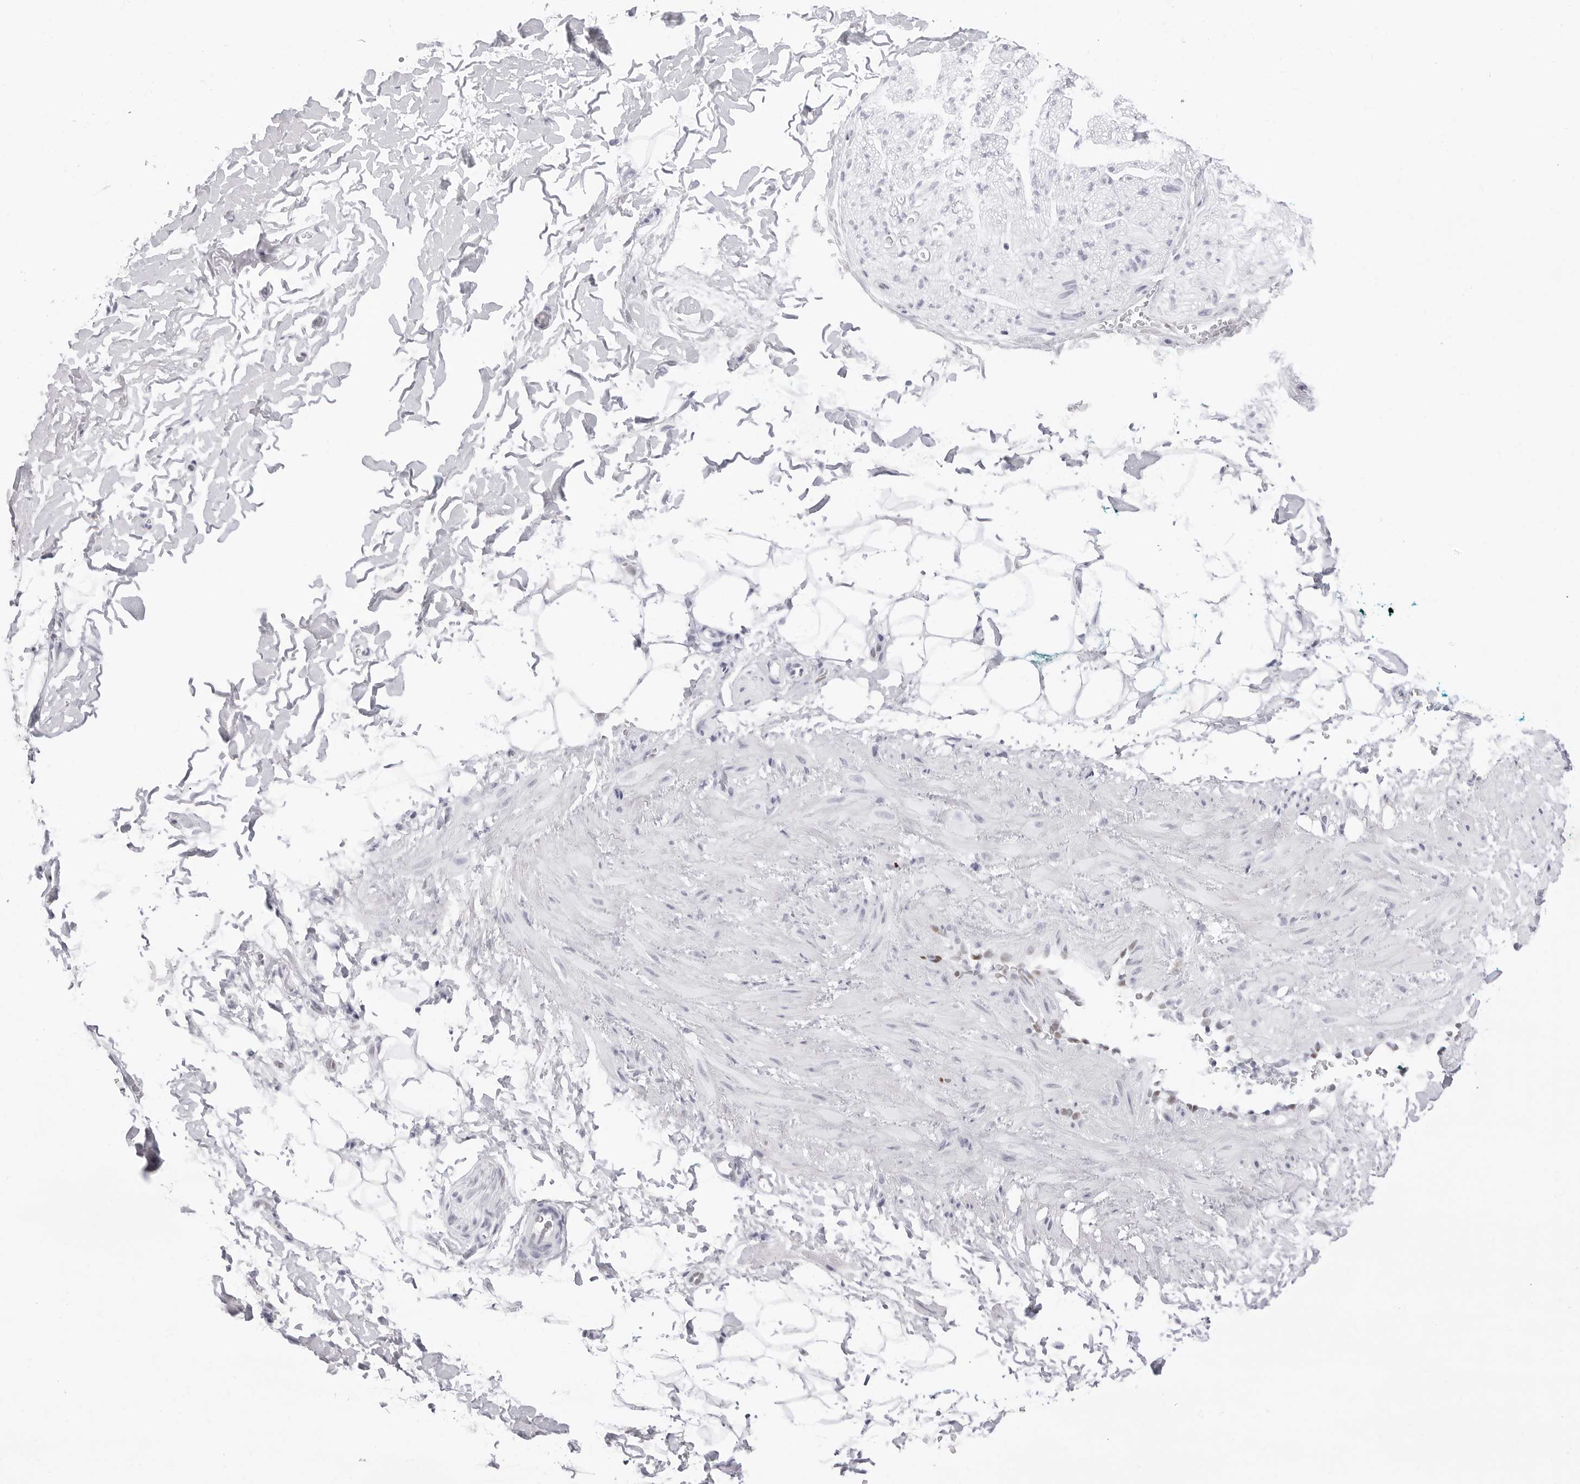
{"staining": {"intensity": "negative", "quantity": "none", "location": "none"}, "tissue": "adipose tissue", "cell_type": "Adipocytes", "image_type": "normal", "snomed": [{"axis": "morphology", "description": "Normal tissue, NOS"}, {"axis": "morphology", "description": "Adenocarcinoma, NOS"}, {"axis": "topography", "description": "Pancreas"}, {"axis": "topography", "description": "Peripheral nerve tissue"}], "caption": "Immunohistochemistry micrograph of normal adipose tissue: adipose tissue stained with DAB (3,3'-diaminobenzidine) exhibits no significant protein expression in adipocytes. The staining is performed using DAB (3,3'-diaminobenzidine) brown chromogen with nuclei counter-stained in using hematoxylin.", "gene": "NASP", "patient": {"sex": "male", "age": 59}}